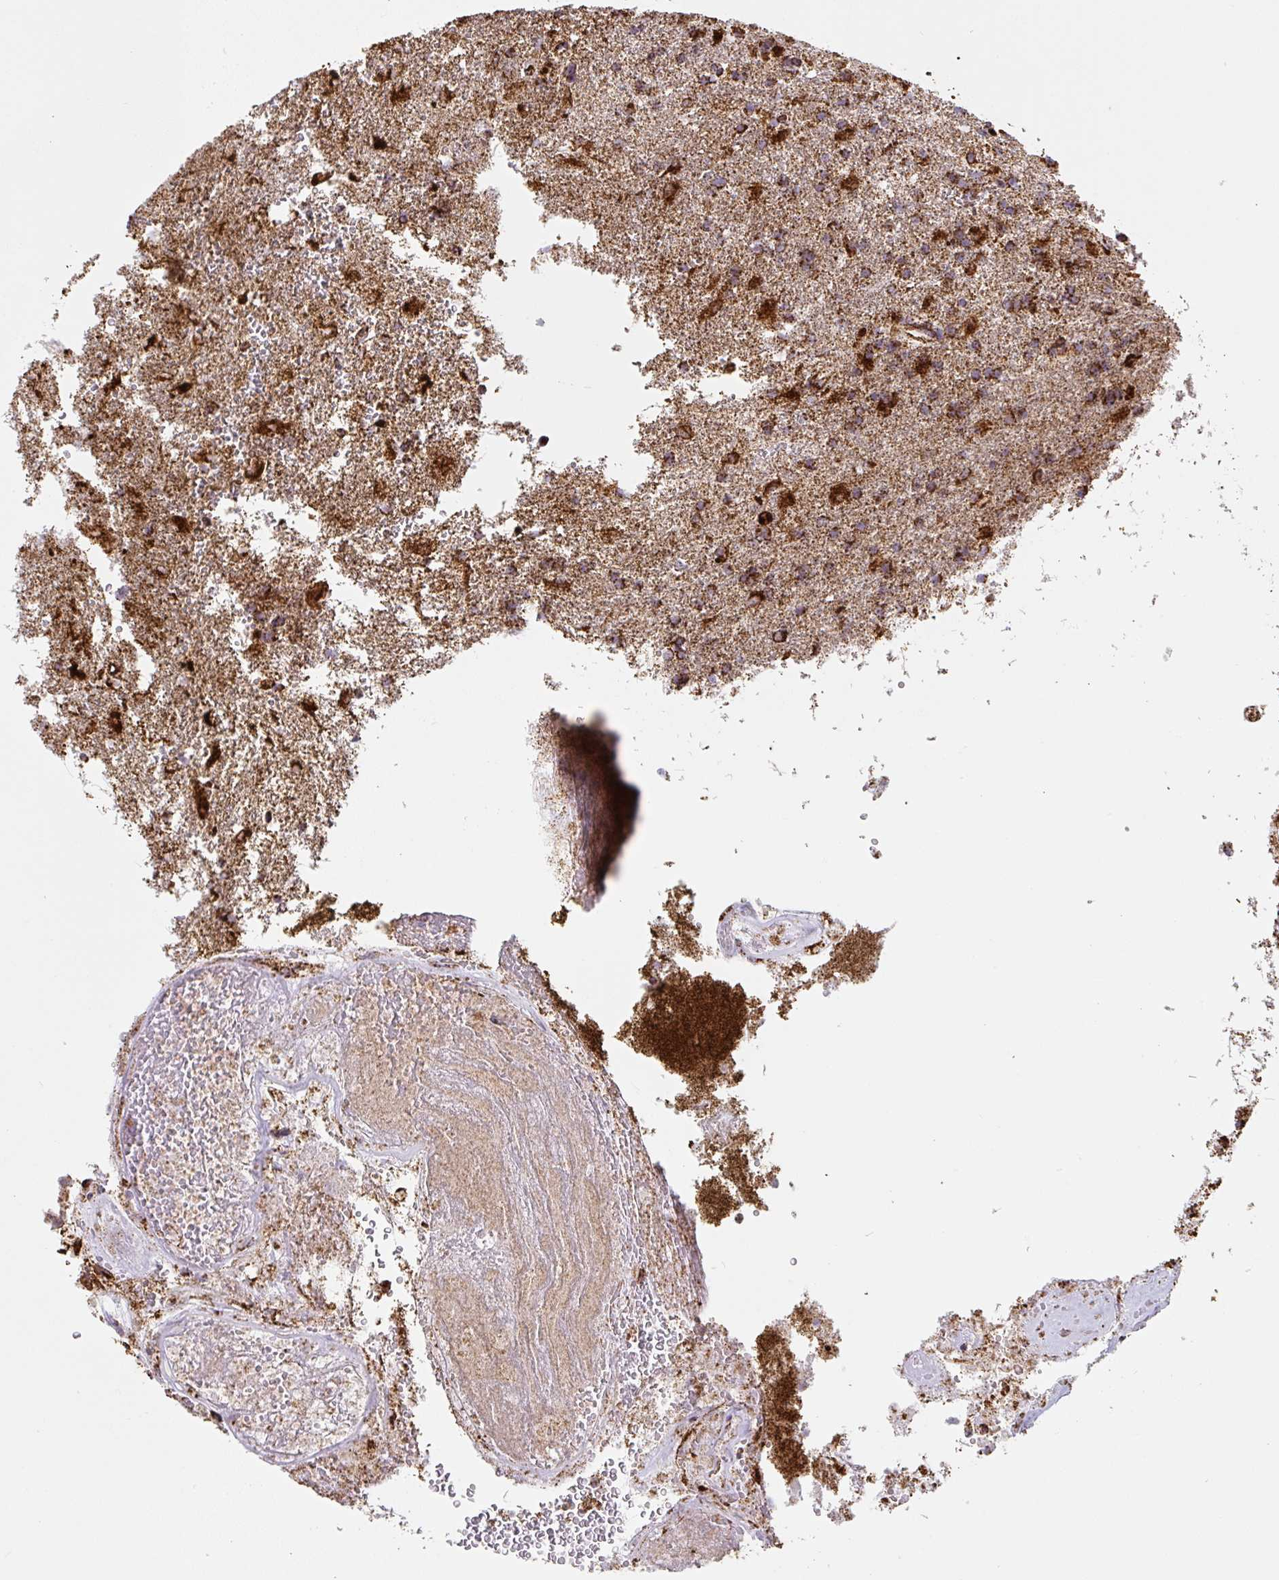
{"staining": {"intensity": "strong", "quantity": ">75%", "location": "cytoplasmic/membranous"}, "tissue": "glioma", "cell_type": "Tumor cells", "image_type": "cancer", "snomed": [{"axis": "morphology", "description": "Glioma, malignant, High grade"}, {"axis": "topography", "description": "Brain"}], "caption": "Immunohistochemical staining of human malignant glioma (high-grade) exhibits high levels of strong cytoplasmic/membranous protein positivity in about >75% of tumor cells.", "gene": "ATP5F1A", "patient": {"sex": "male", "age": 56}}